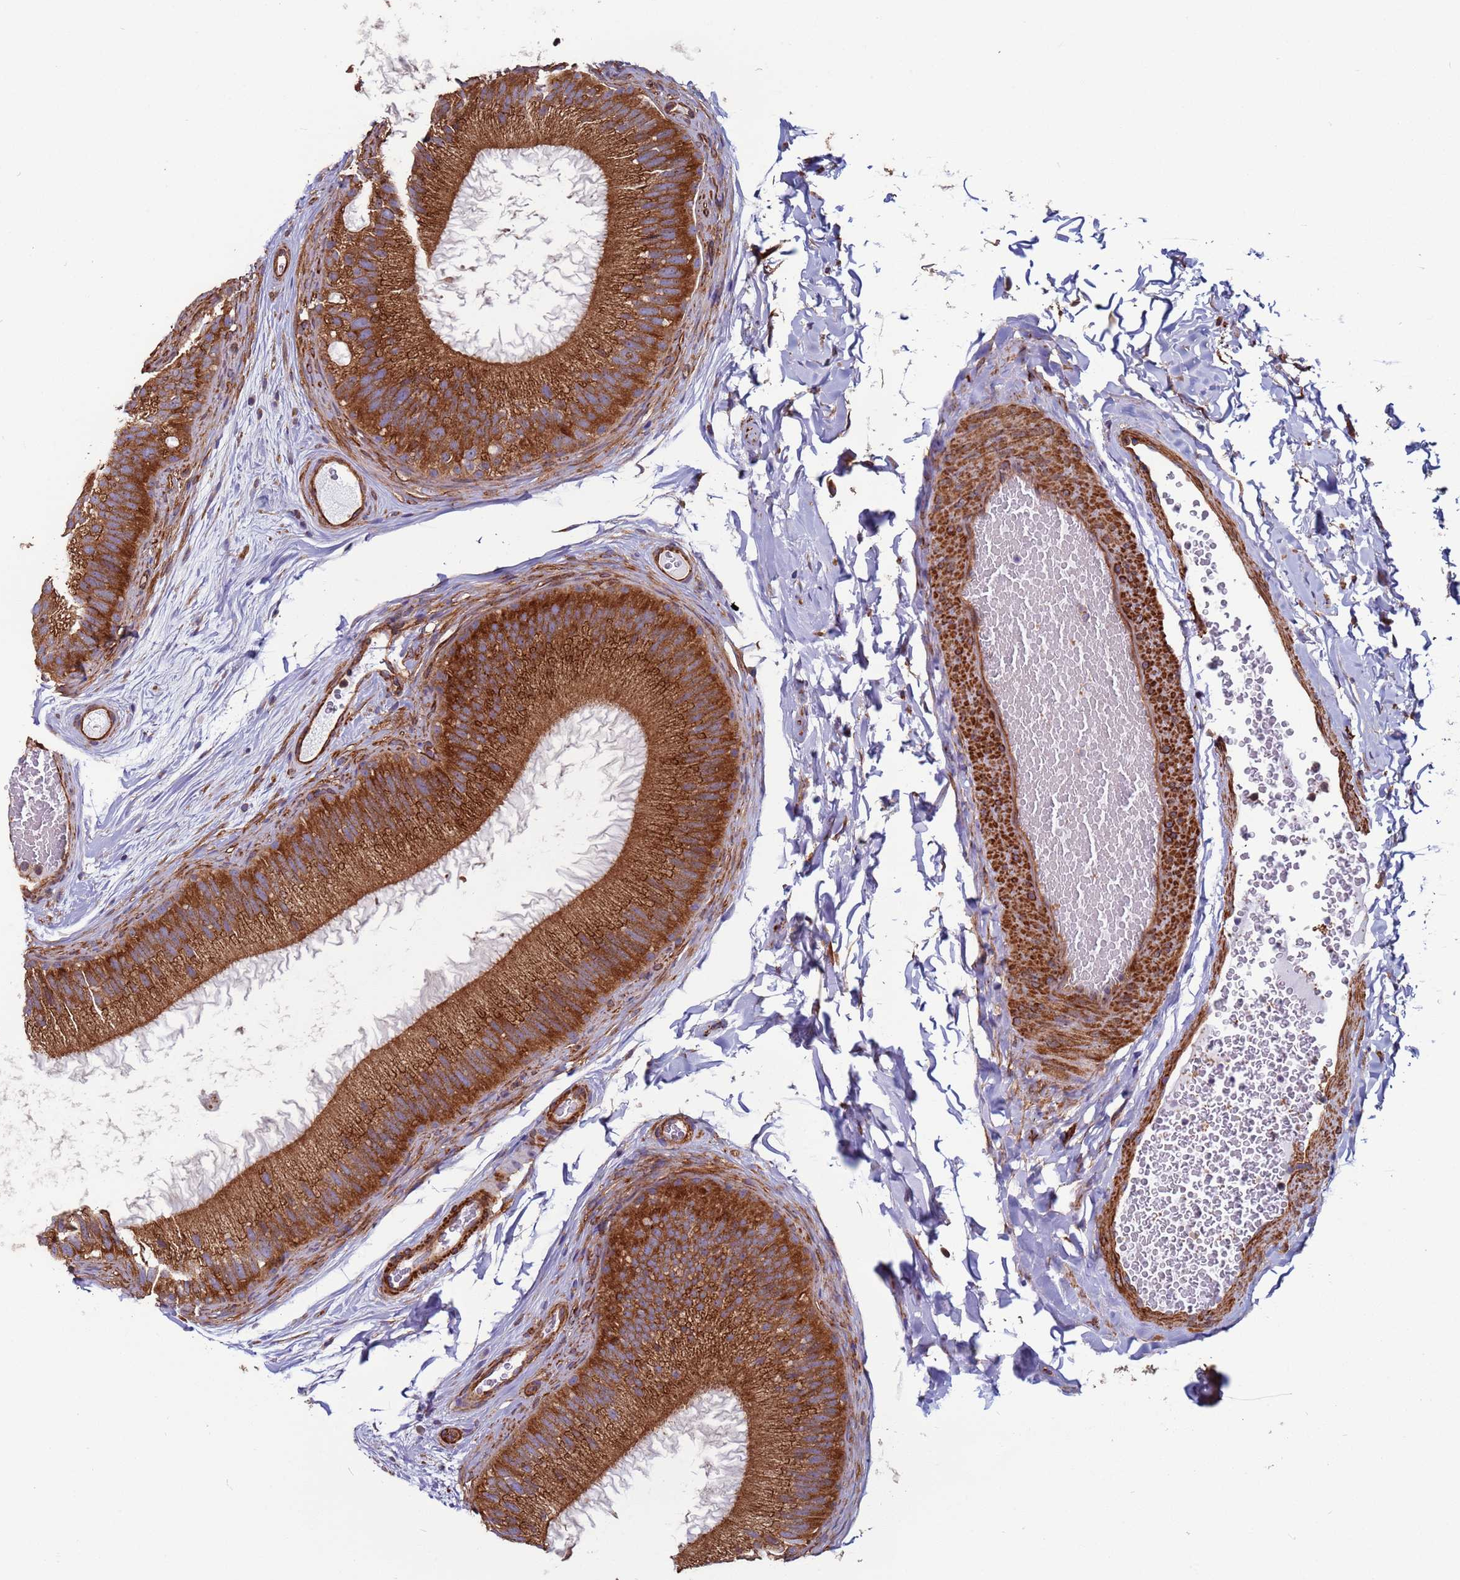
{"staining": {"intensity": "strong", "quantity": ">75%", "location": "cytoplasmic/membranous"}, "tissue": "epididymis", "cell_type": "Glandular cells", "image_type": "normal", "snomed": [{"axis": "morphology", "description": "Normal tissue, NOS"}, {"axis": "topography", "description": "Epididymis"}], "caption": "Immunohistochemical staining of benign human epididymis reveals strong cytoplasmic/membranous protein positivity in approximately >75% of glandular cells. The staining was performed using DAB (3,3'-diaminobenzidine), with brown indicating positive protein expression. Nuclei are stained blue with hematoxylin.", "gene": "ZBTB39", "patient": {"sex": "male", "age": 45}}